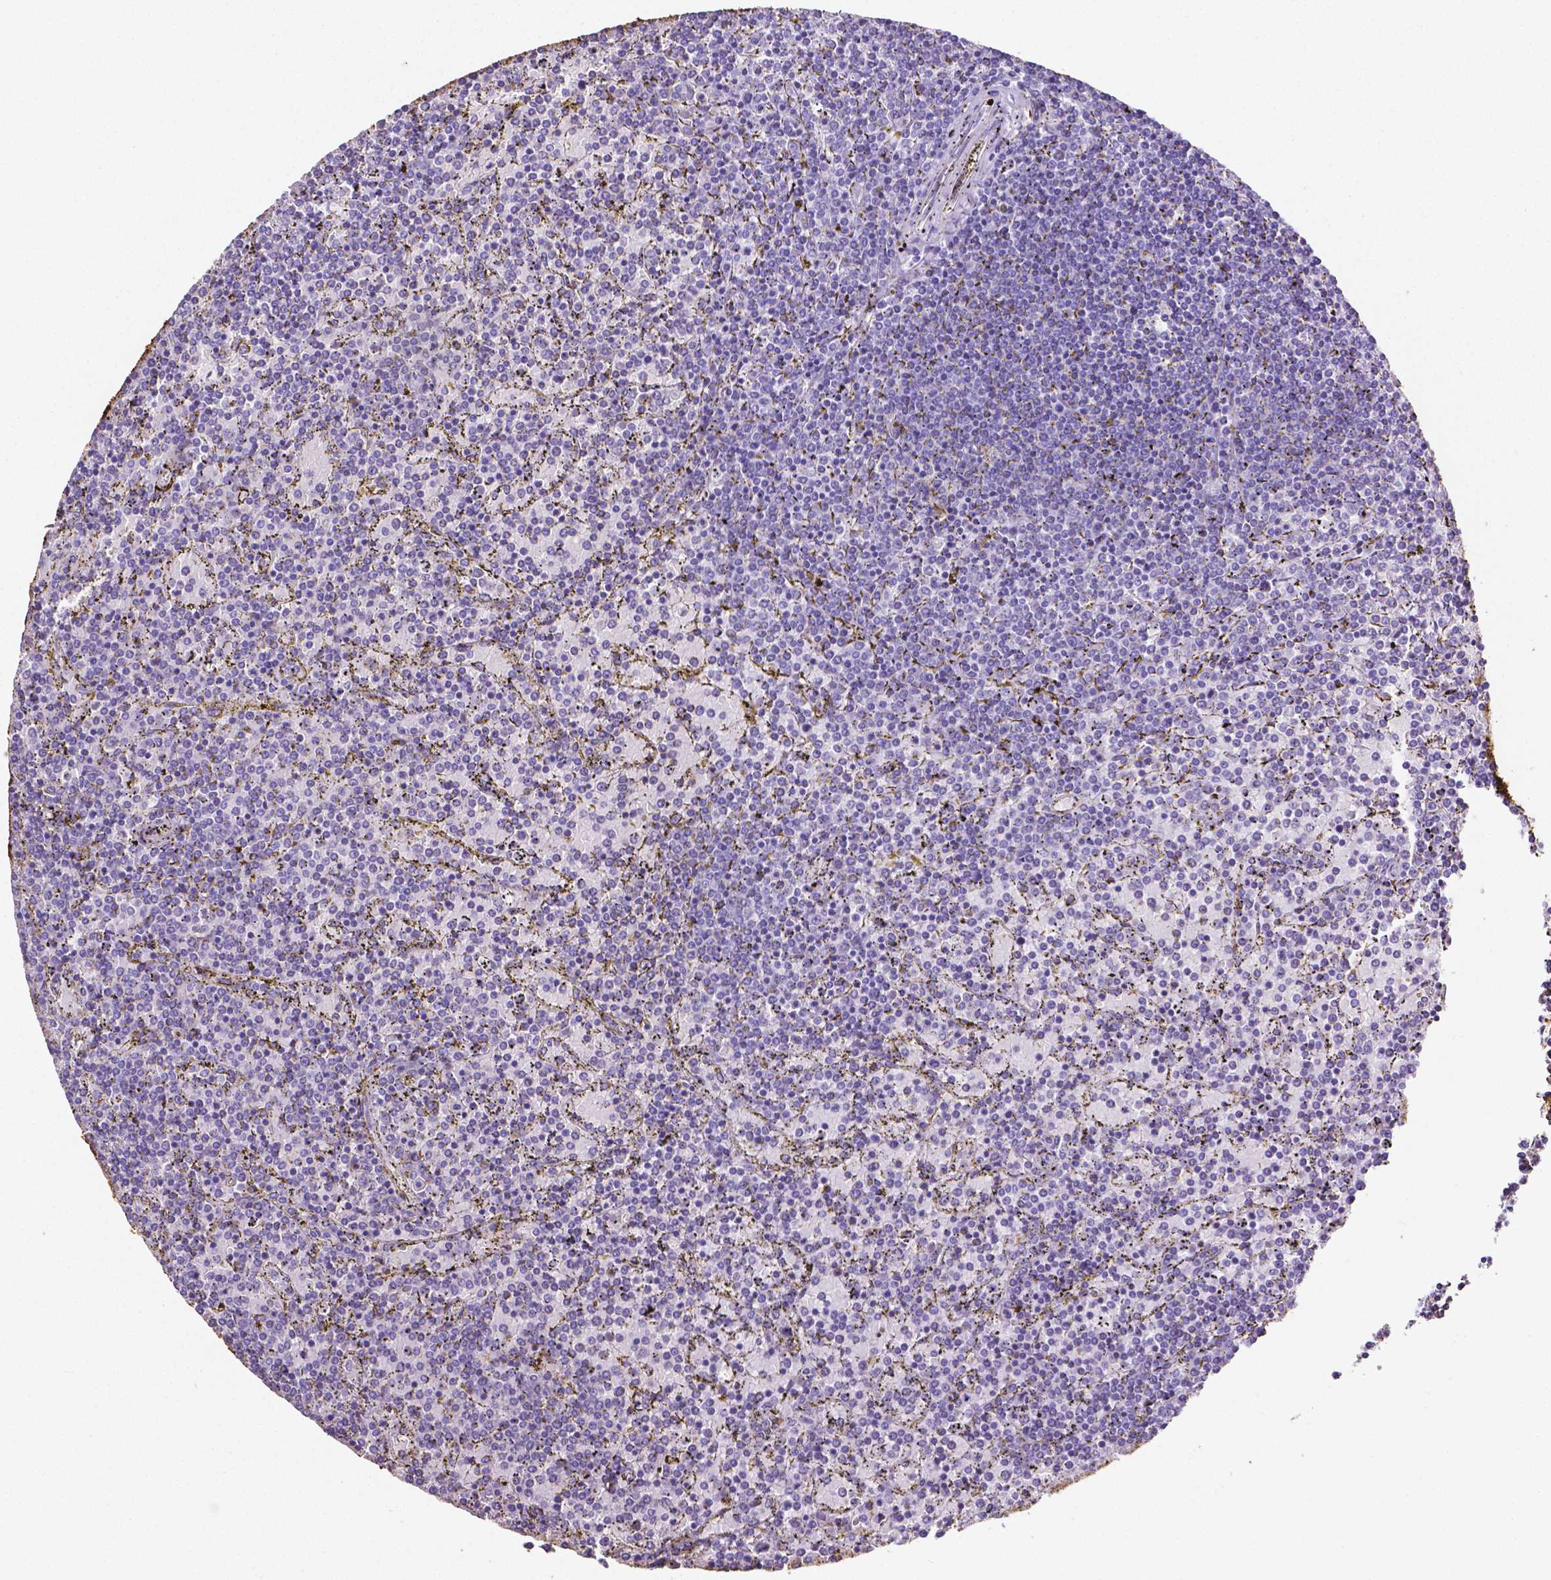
{"staining": {"intensity": "negative", "quantity": "none", "location": "none"}, "tissue": "lymphoma", "cell_type": "Tumor cells", "image_type": "cancer", "snomed": [{"axis": "morphology", "description": "Malignant lymphoma, non-Hodgkin's type, Low grade"}, {"axis": "topography", "description": "Spleen"}], "caption": "Histopathology image shows no significant protein staining in tumor cells of low-grade malignant lymphoma, non-Hodgkin's type. (DAB immunohistochemistry with hematoxylin counter stain).", "gene": "SLC22A2", "patient": {"sex": "female", "age": 77}}